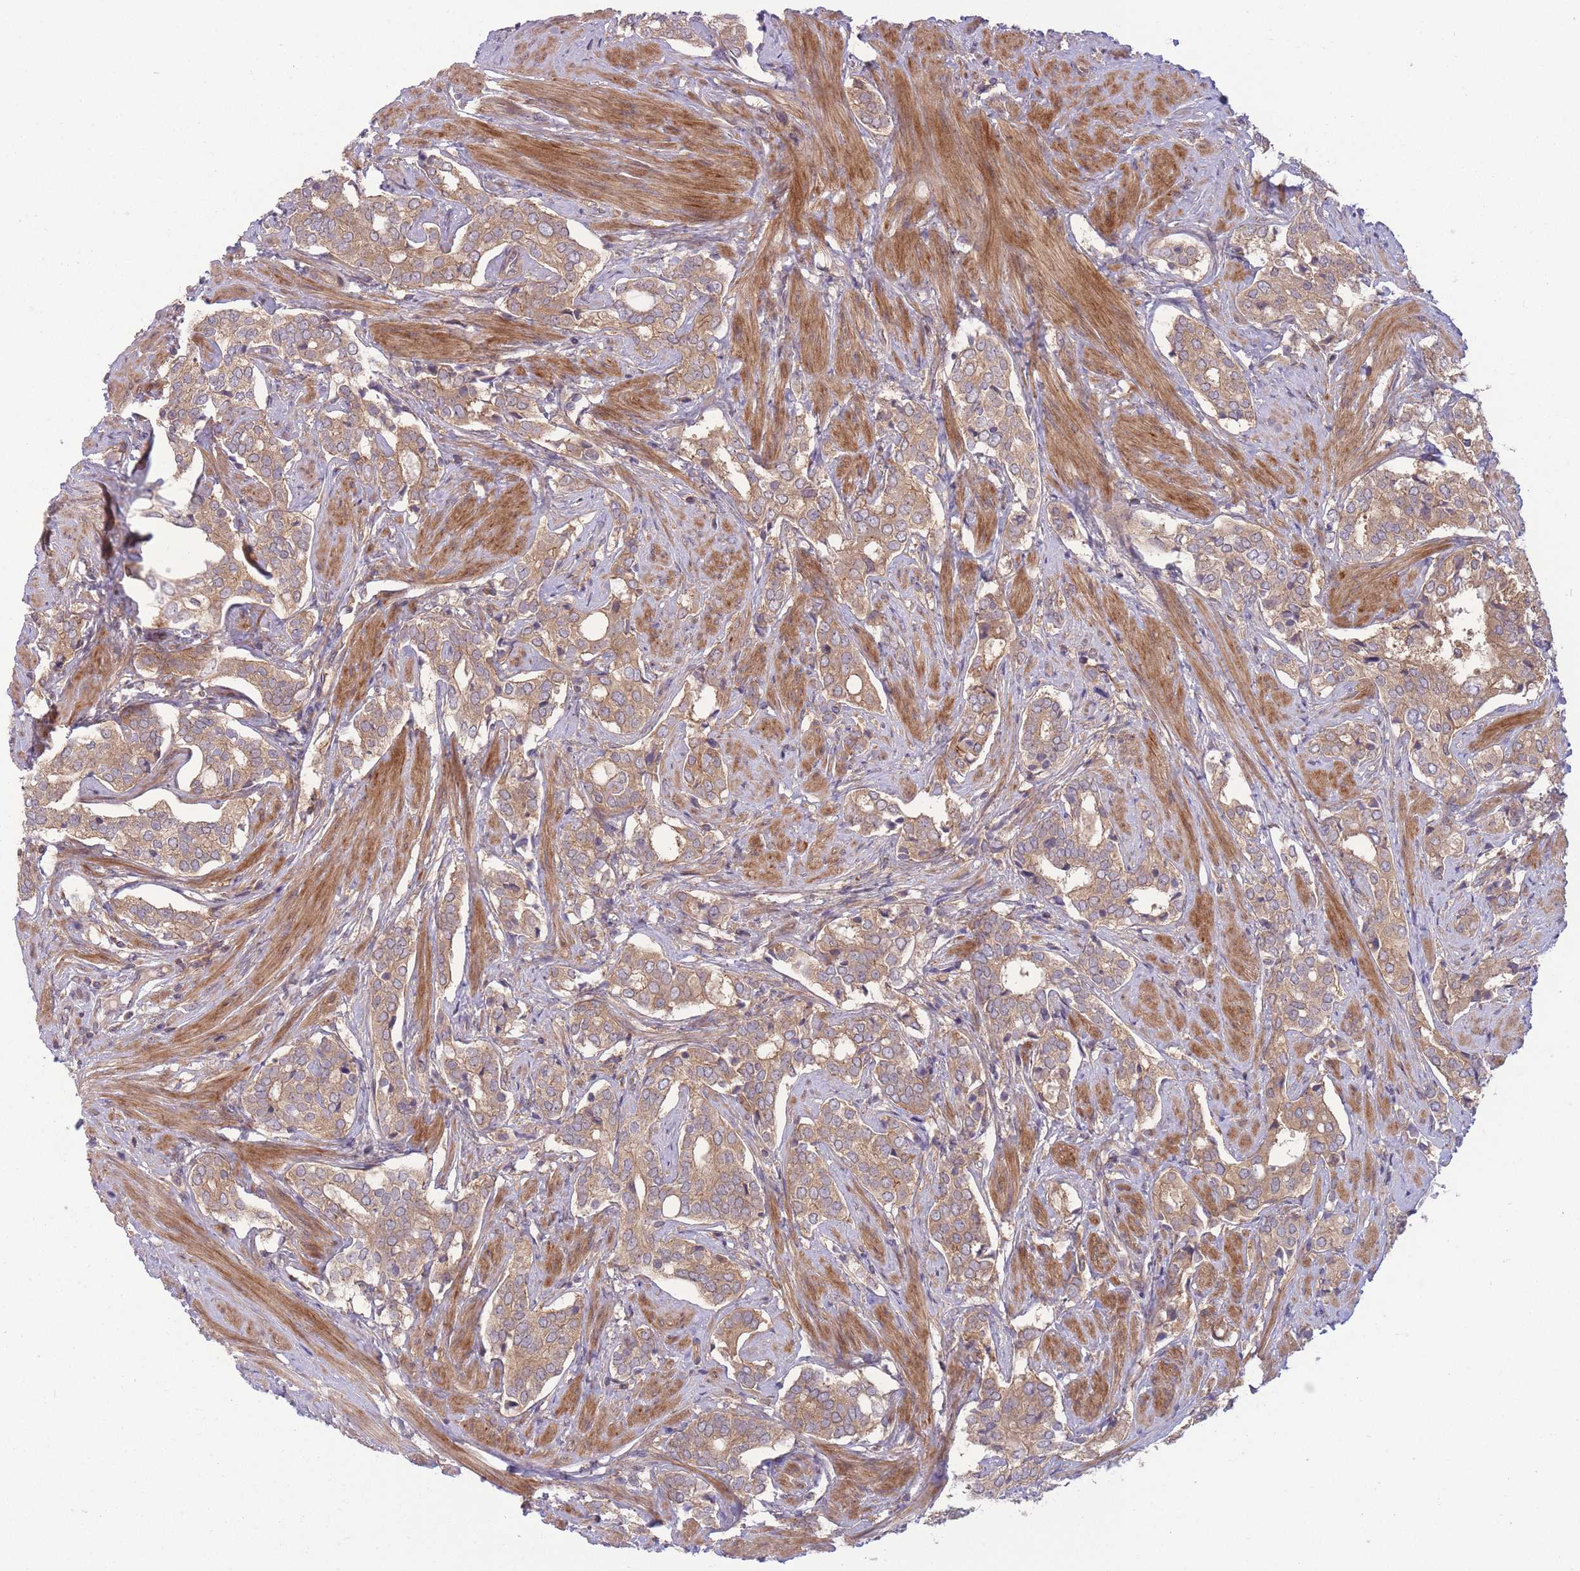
{"staining": {"intensity": "moderate", "quantity": ">75%", "location": "cytoplasmic/membranous"}, "tissue": "prostate cancer", "cell_type": "Tumor cells", "image_type": "cancer", "snomed": [{"axis": "morphology", "description": "Adenocarcinoma, High grade"}, {"axis": "topography", "description": "Prostate"}], "caption": "An image showing moderate cytoplasmic/membranous expression in about >75% of tumor cells in prostate cancer (high-grade adenocarcinoma), as visualized by brown immunohistochemical staining.", "gene": "PFDN6", "patient": {"sex": "male", "age": 71}}